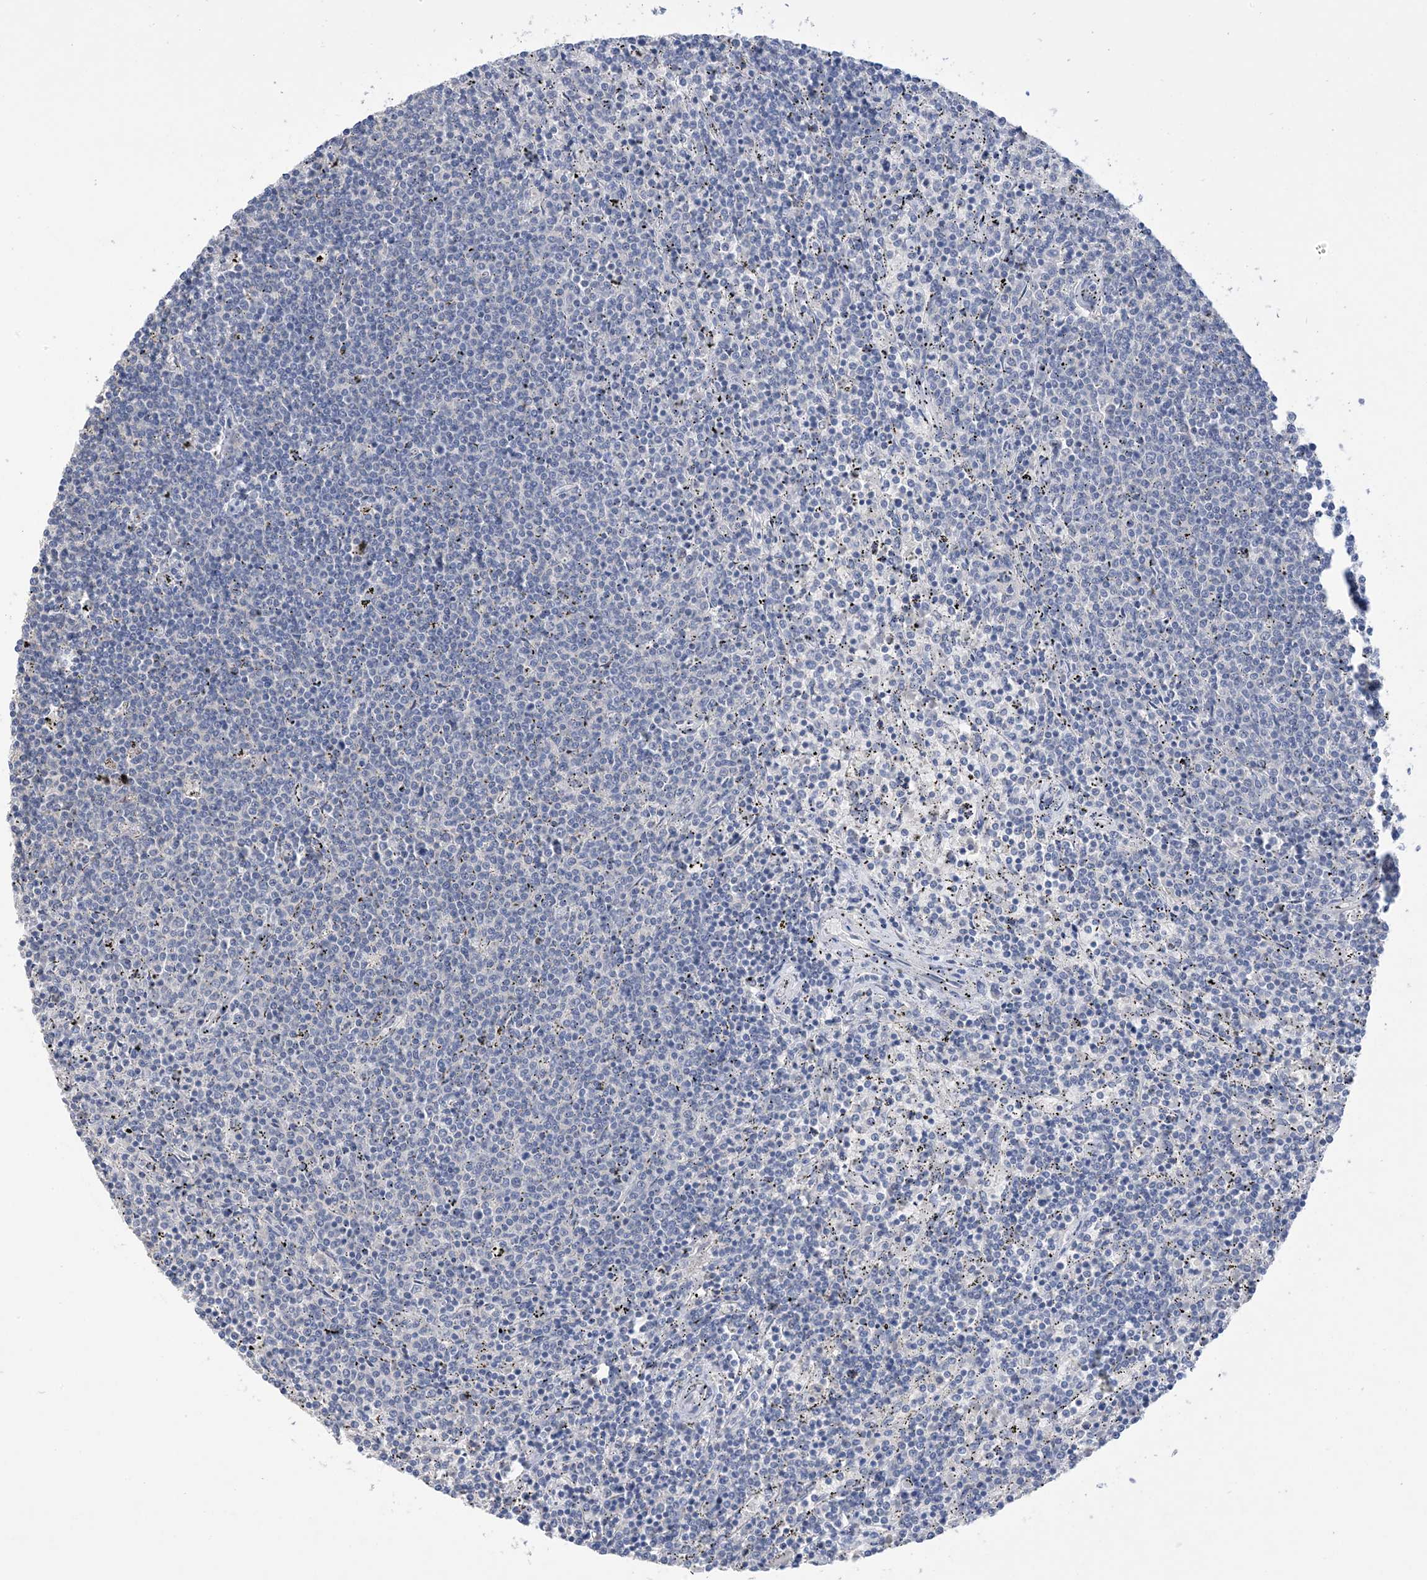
{"staining": {"intensity": "negative", "quantity": "none", "location": "none"}, "tissue": "lymphoma", "cell_type": "Tumor cells", "image_type": "cancer", "snomed": [{"axis": "morphology", "description": "Malignant lymphoma, non-Hodgkin's type, Low grade"}, {"axis": "topography", "description": "Spleen"}], "caption": "Immunohistochemistry (IHC) histopathology image of human malignant lymphoma, non-Hodgkin's type (low-grade) stained for a protein (brown), which displays no expression in tumor cells.", "gene": "DSC3", "patient": {"sex": "female", "age": 50}}